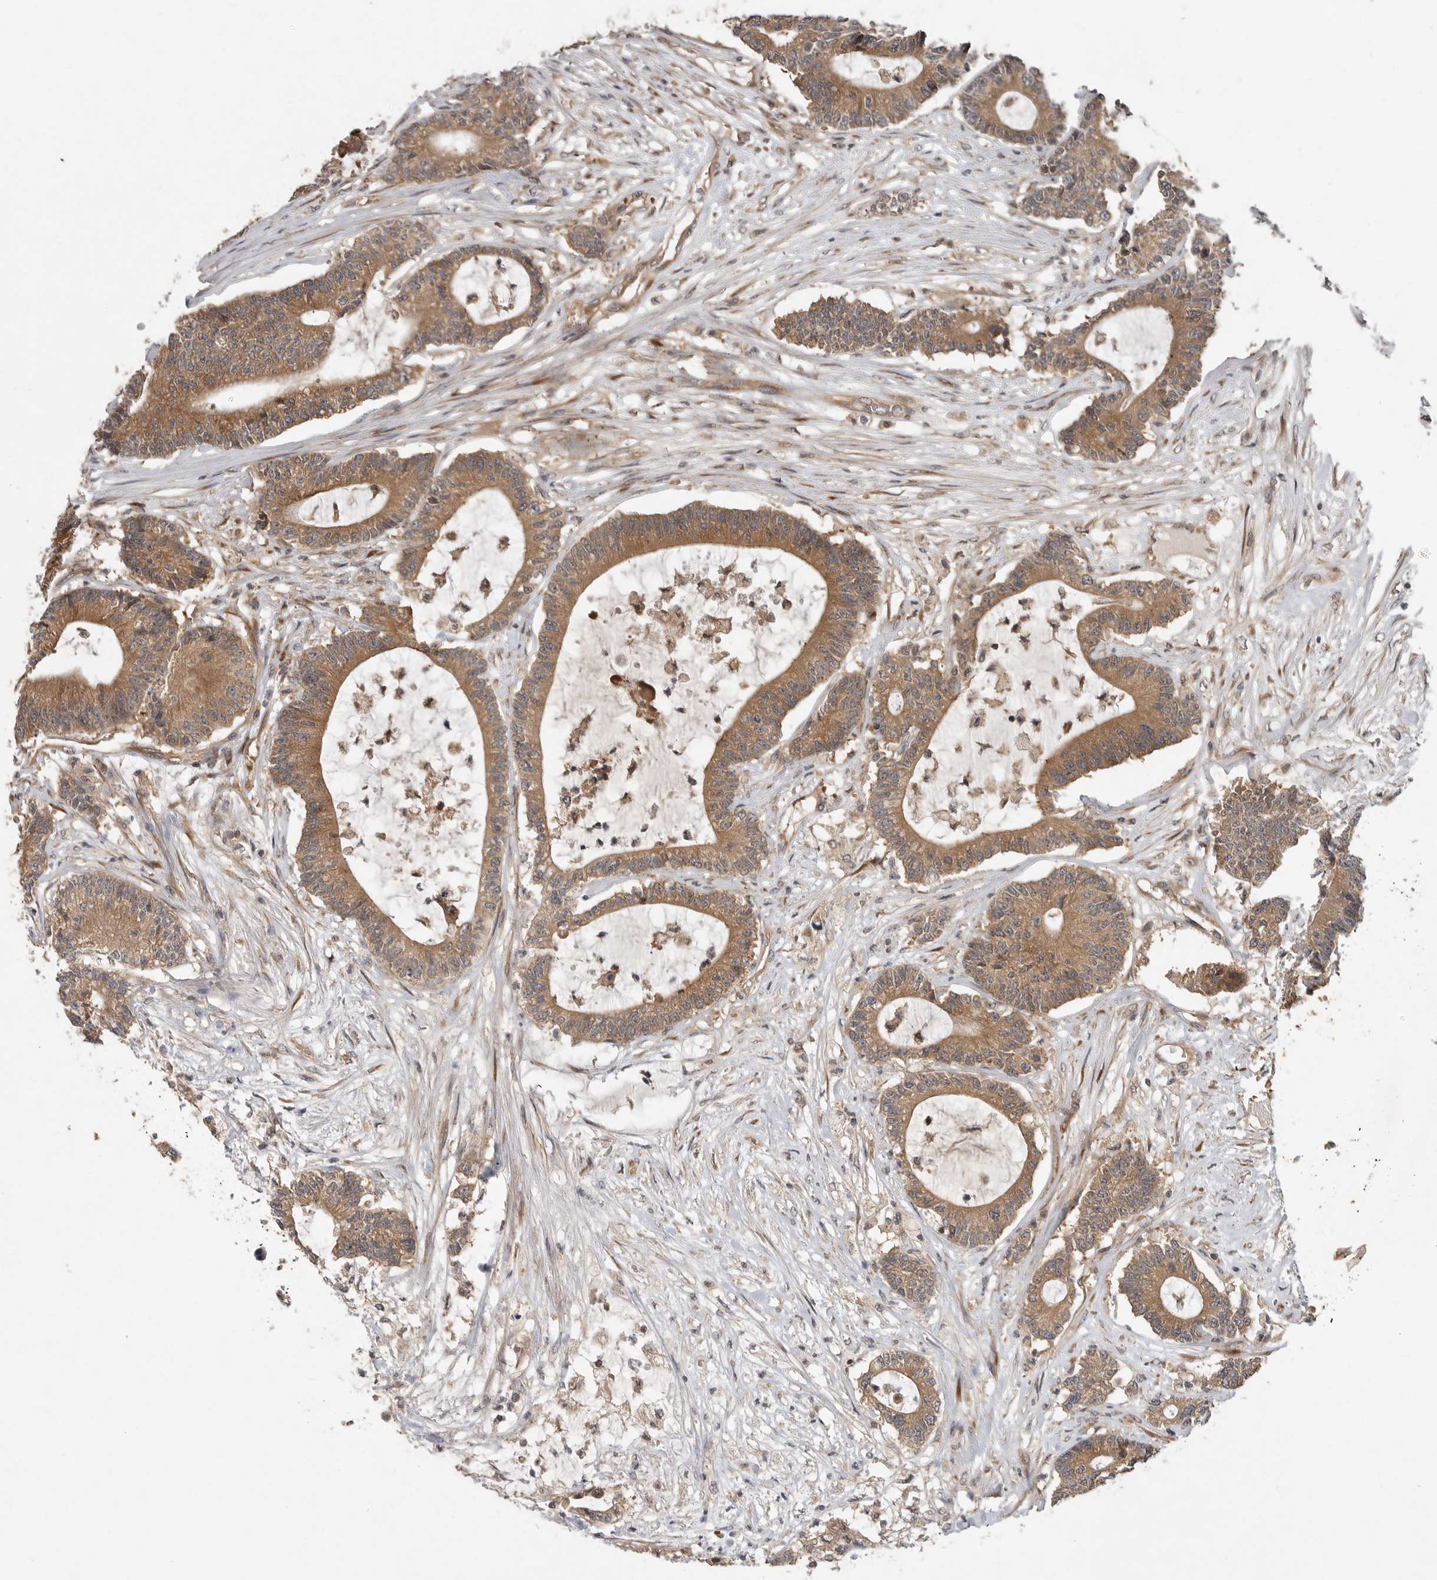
{"staining": {"intensity": "moderate", "quantity": ">75%", "location": "cytoplasmic/membranous"}, "tissue": "colorectal cancer", "cell_type": "Tumor cells", "image_type": "cancer", "snomed": [{"axis": "morphology", "description": "Adenocarcinoma, NOS"}, {"axis": "topography", "description": "Colon"}], "caption": "The histopathology image reveals immunohistochemical staining of adenocarcinoma (colorectal). There is moderate cytoplasmic/membranous staining is identified in approximately >75% of tumor cells. The staining is performed using DAB brown chromogen to label protein expression. The nuclei are counter-stained blue using hematoxylin.", "gene": "OSBPL9", "patient": {"sex": "female", "age": 84}}